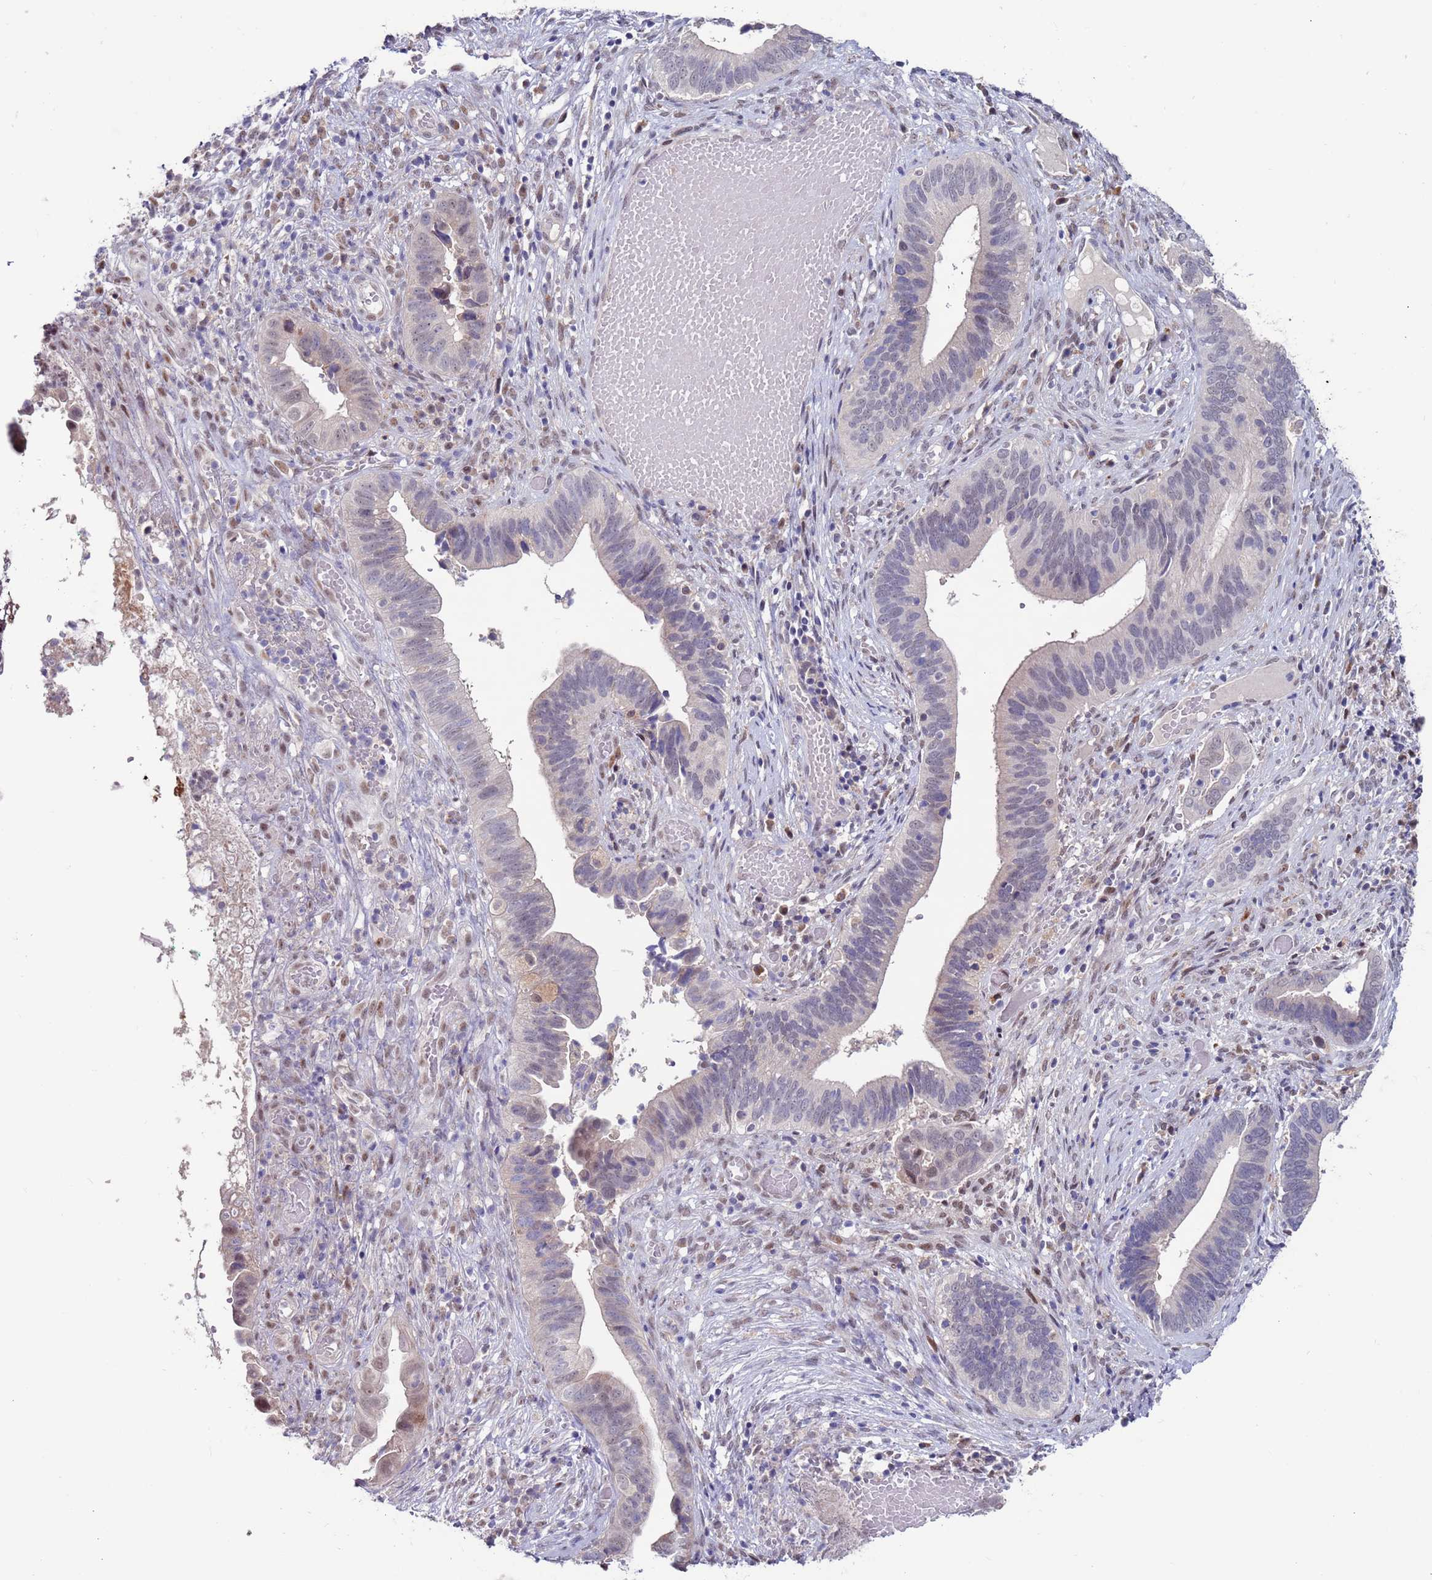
{"staining": {"intensity": "weak", "quantity": "<25%", "location": "nuclear"}, "tissue": "cervical cancer", "cell_type": "Tumor cells", "image_type": "cancer", "snomed": [{"axis": "morphology", "description": "Adenocarcinoma, NOS"}, {"axis": "topography", "description": "Cervix"}], "caption": "A micrograph of cervical cancer stained for a protein exhibits no brown staining in tumor cells.", "gene": "FBXO27", "patient": {"sex": "female", "age": 42}}